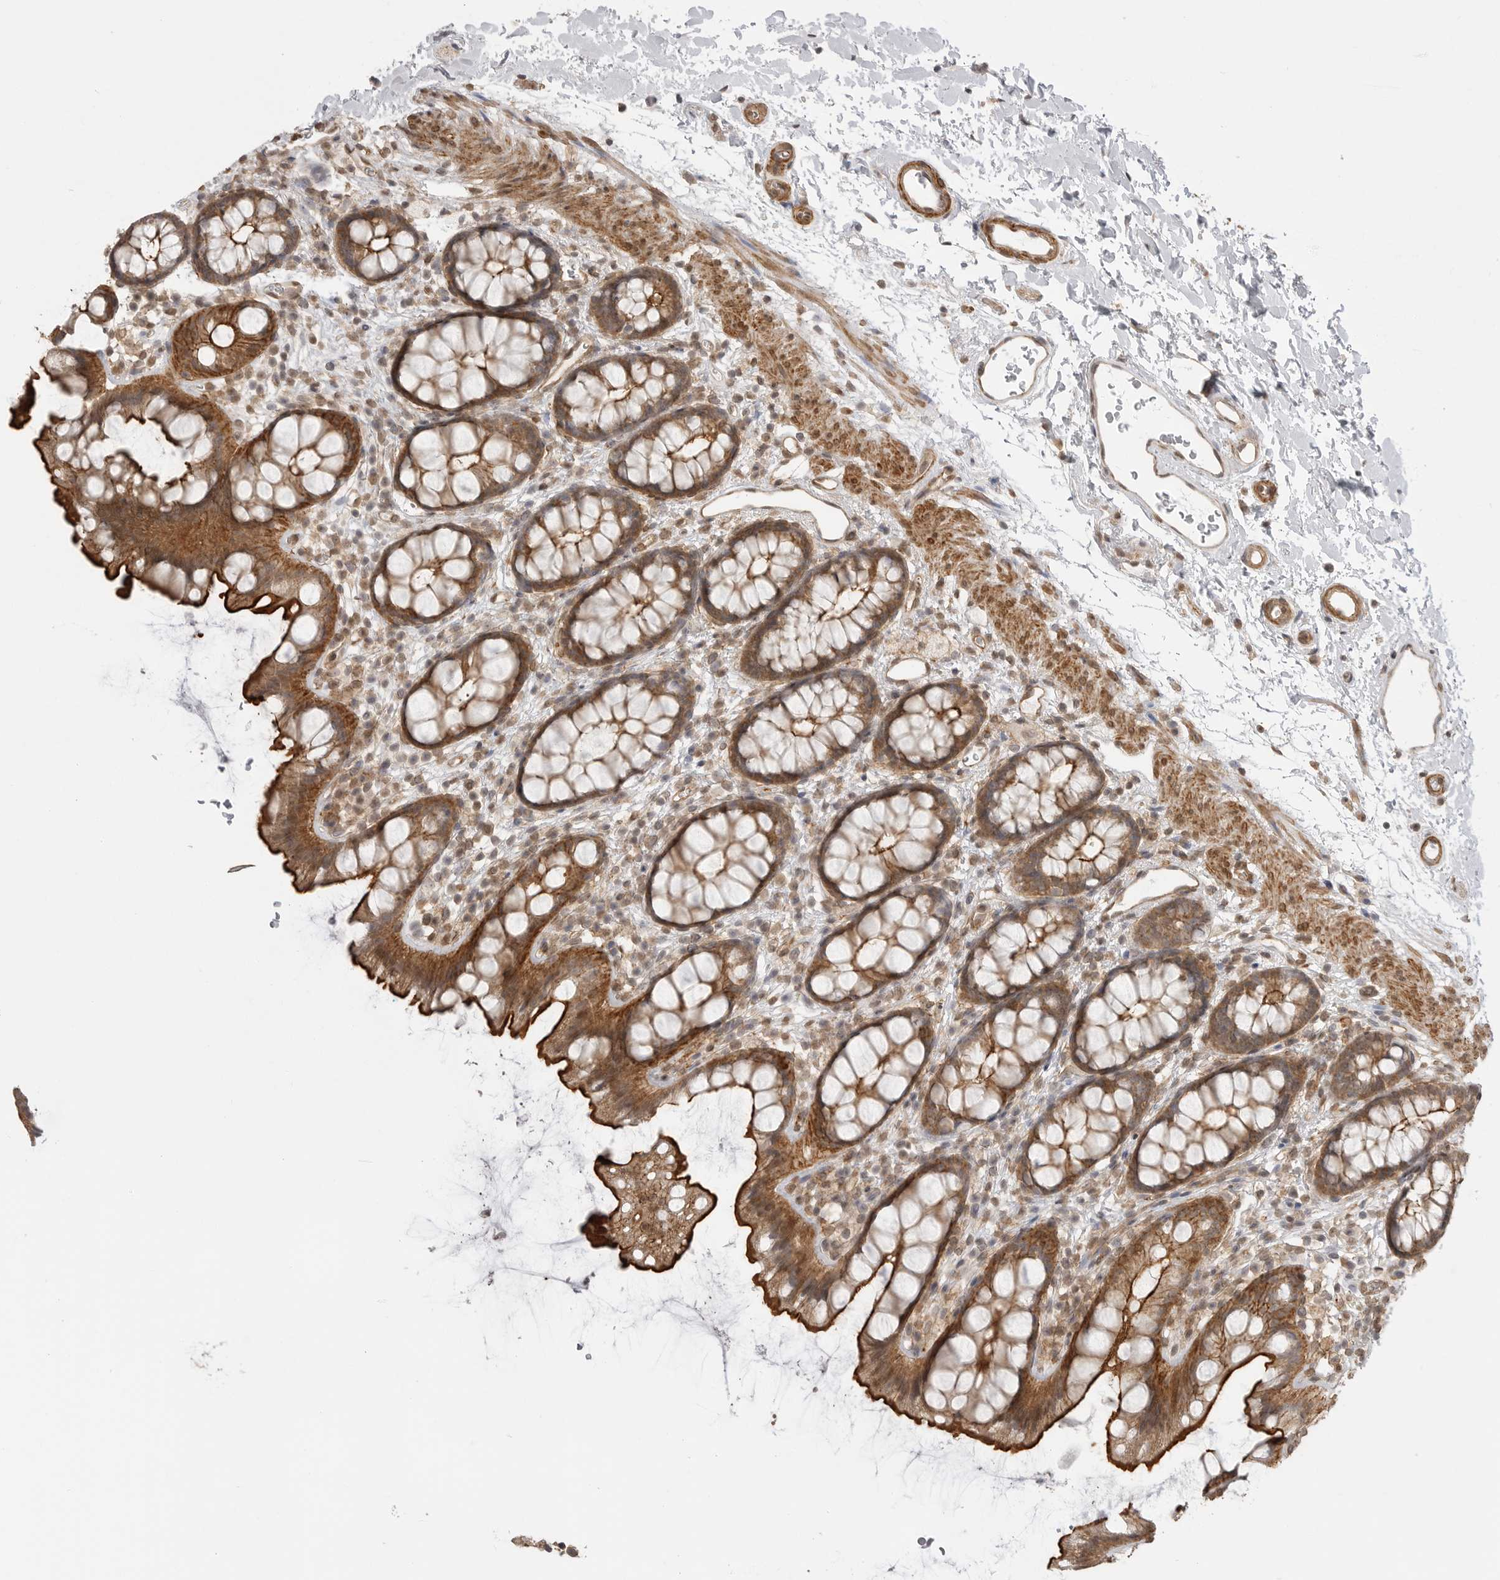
{"staining": {"intensity": "moderate", "quantity": ">75%", "location": "cytoplasmic/membranous"}, "tissue": "rectum", "cell_type": "Glandular cells", "image_type": "normal", "snomed": [{"axis": "morphology", "description": "Normal tissue, NOS"}, {"axis": "topography", "description": "Rectum"}], "caption": "This micrograph shows unremarkable rectum stained with immunohistochemistry to label a protein in brown. The cytoplasmic/membranous of glandular cells show moderate positivity for the protein. Nuclei are counter-stained blue.", "gene": "GPC2", "patient": {"sex": "female", "age": 65}}